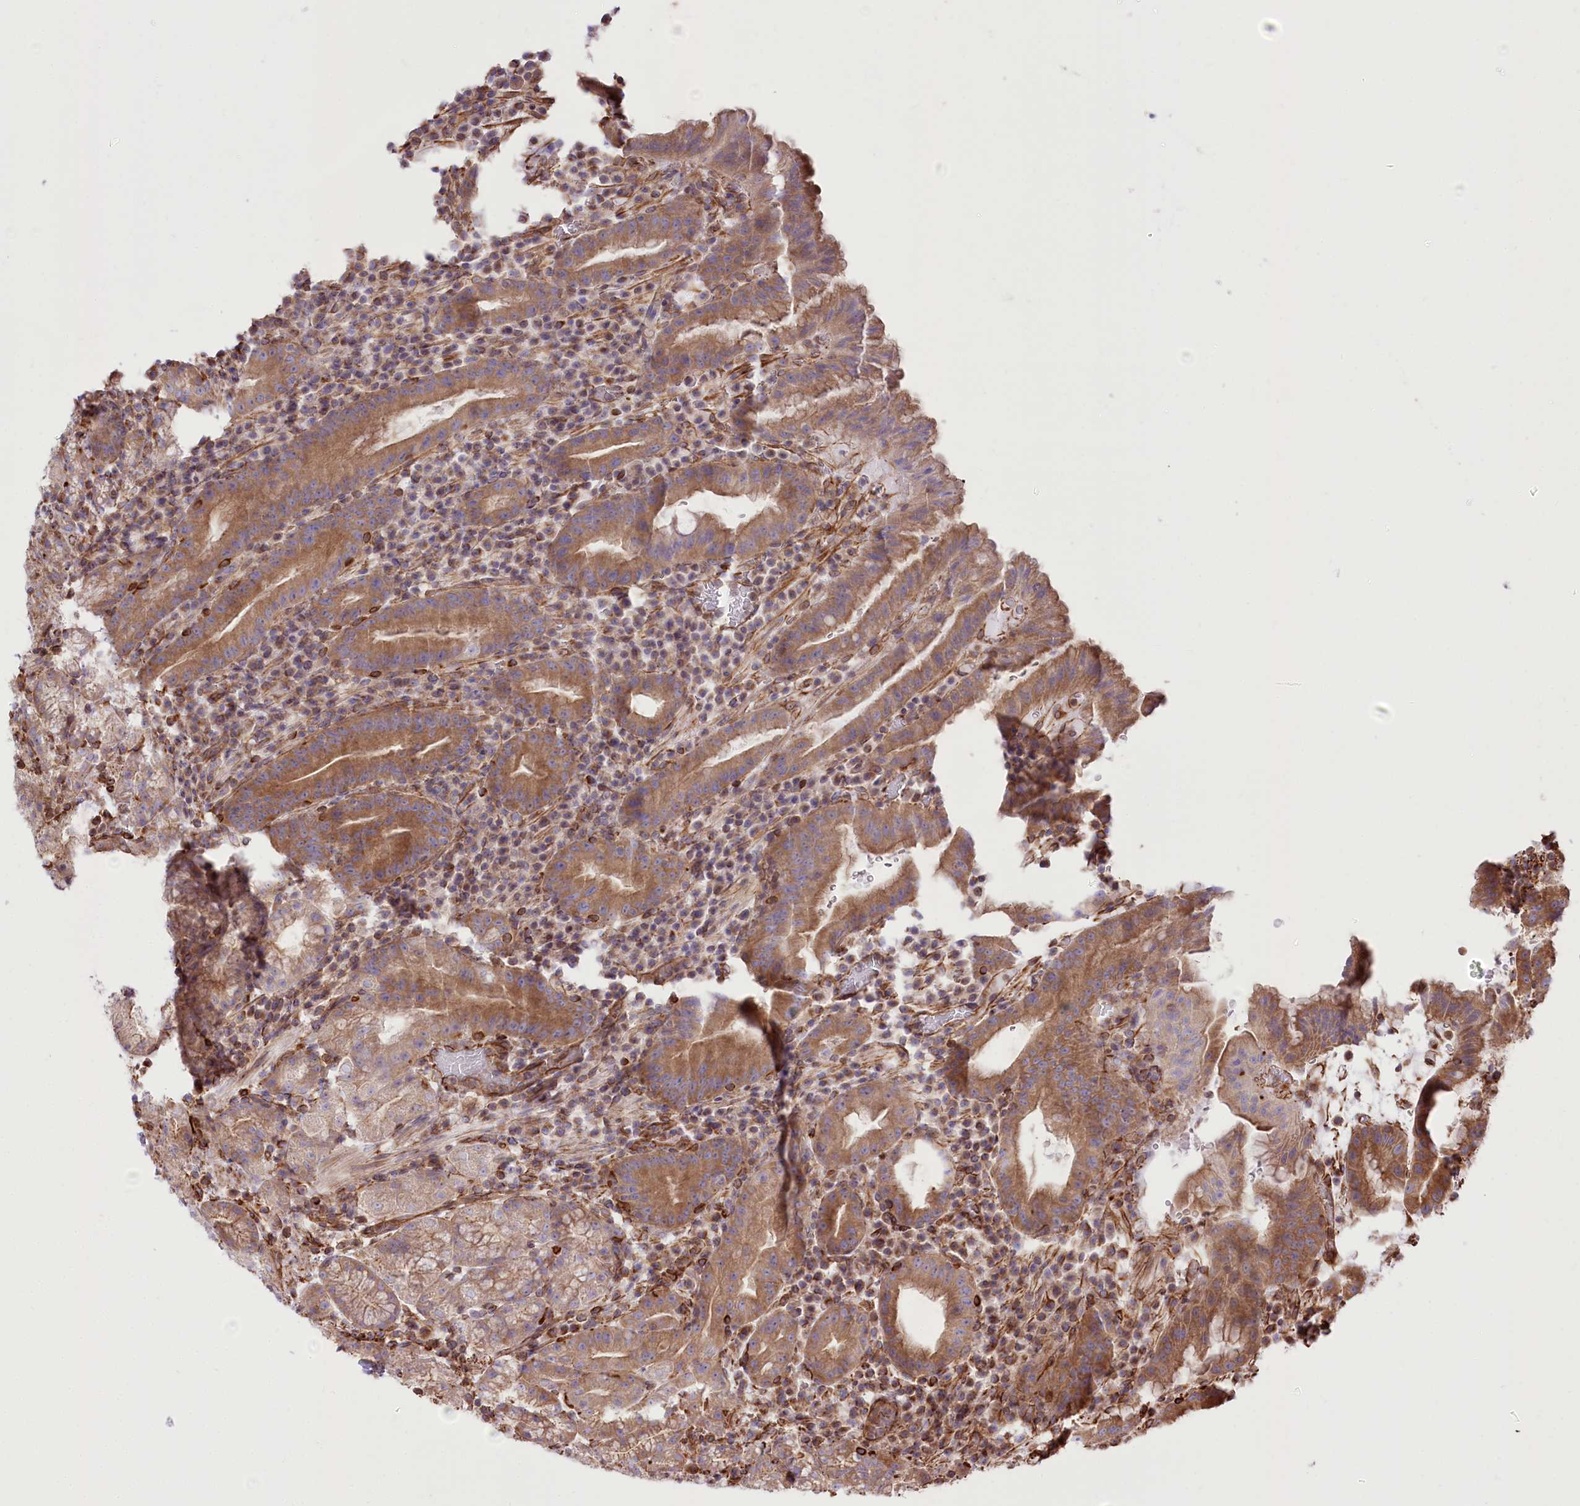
{"staining": {"intensity": "moderate", "quantity": ">75%", "location": "cytoplasmic/membranous"}, "tissue": "stomach", "cell_type": "Glandular cells", "image_type": "normal", "snomed": [{"axis": "morphology", "description": "Normal tissue, NOS"}, {"axis": "morphology", "description": "Inflammation, NOS"}, {"axis": "topography", "description": "Stomach"}], "caption": "Immunohistochemical staining of normal human stomach exhibits moderate cytoplasmic/membranous protein staining in about >75% of glandular cells. (brown staining indicates protein expression, while blue staining denotes nuclei).", "gene": "TTC1", "patient": {"sex": "male", "age": 79}}